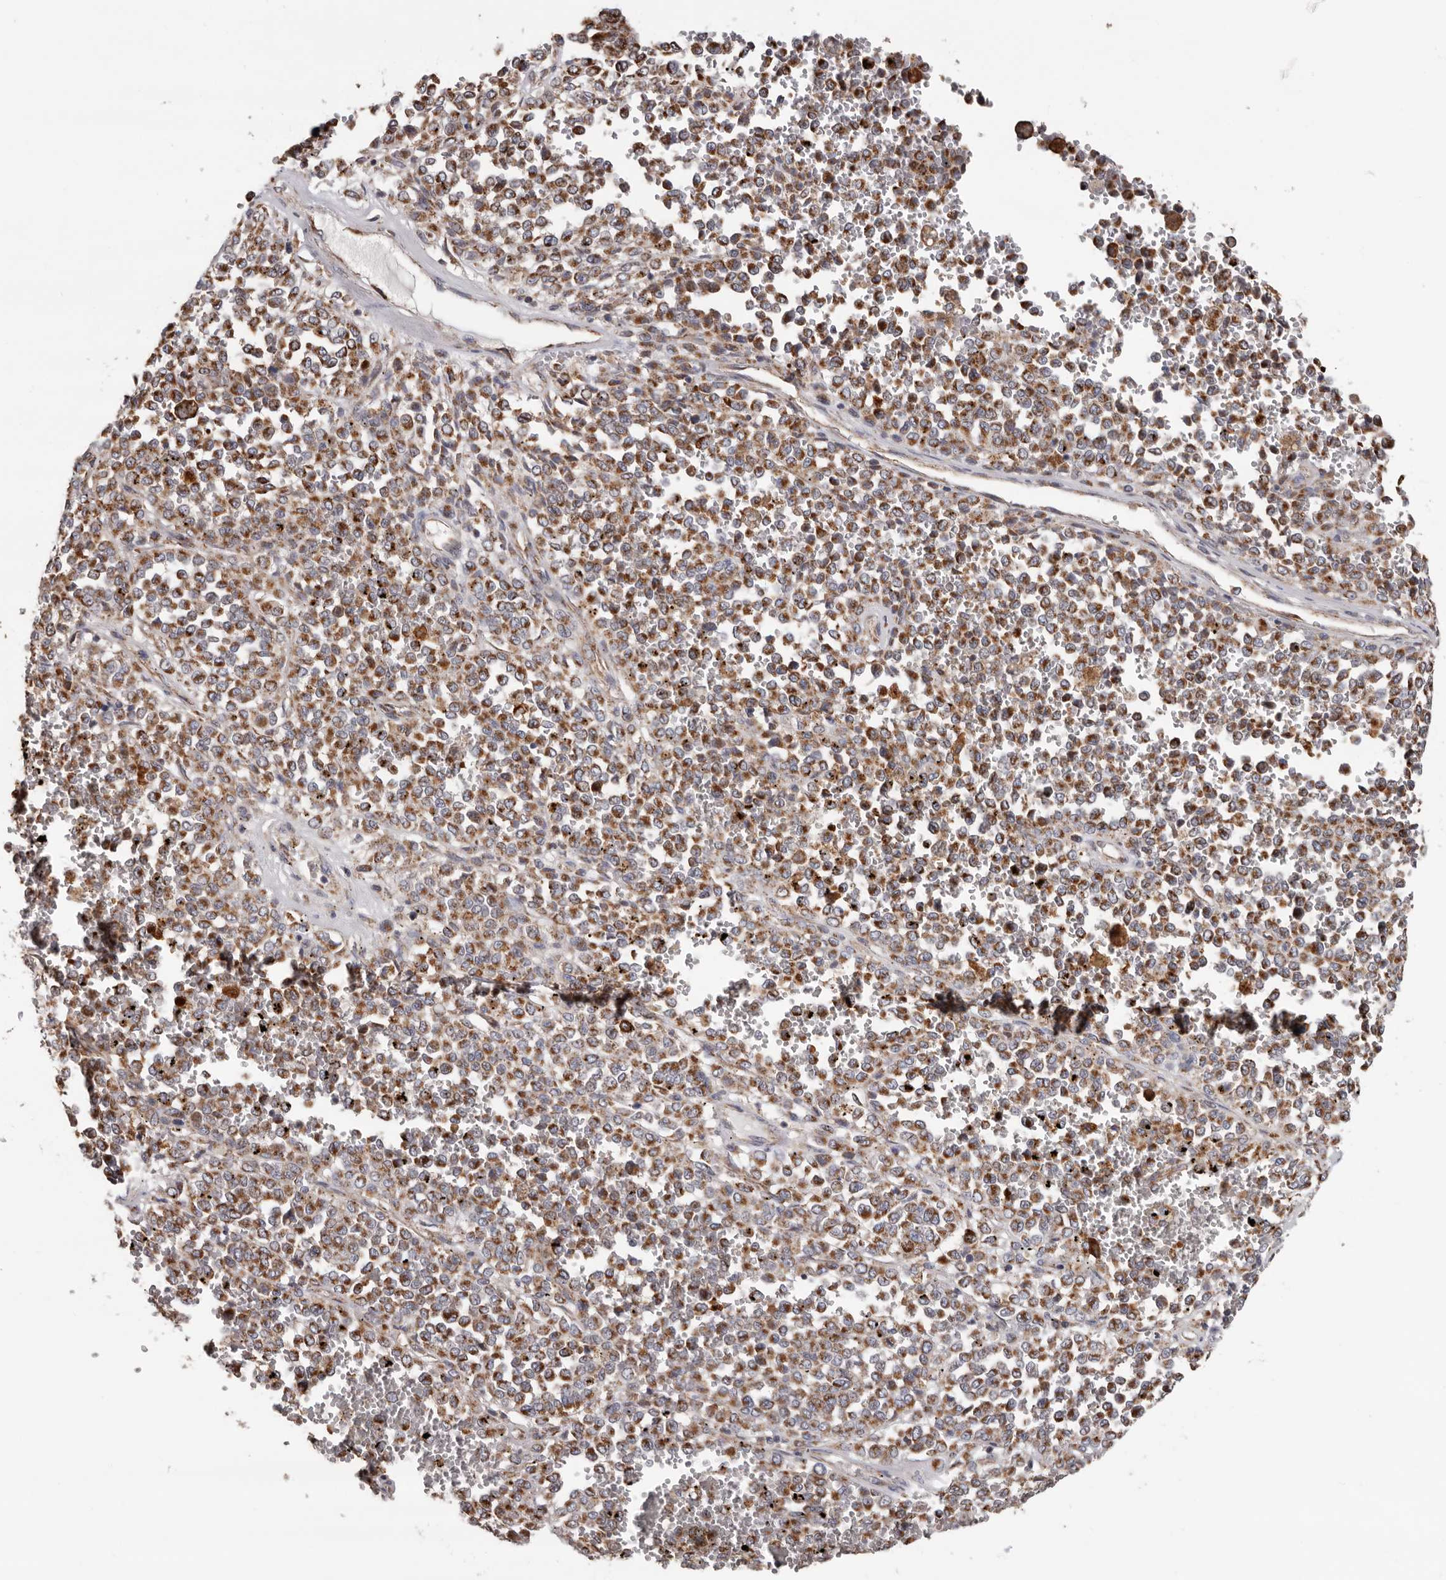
{"staining": {"intensity": "strong", "quantity": ">75%", "location": "cytoplasmic/membranous"}, "tissue": "melanoma", "cell_type": "Tumor cells", "image_type": "cancer", "snomed": [{"axis": "morphology", "description": "Malignant melanoma, Metastatic site"}, {"axis": "topography", "description": "Pancreas"}], "caption": "Protein expression analysis of human melanoma reveals strong cytoplasmic/membranous positivity in about >75% of tumor cells.", "gene": "MRPL18", "patient": {"sex": "female", "age": 30}}